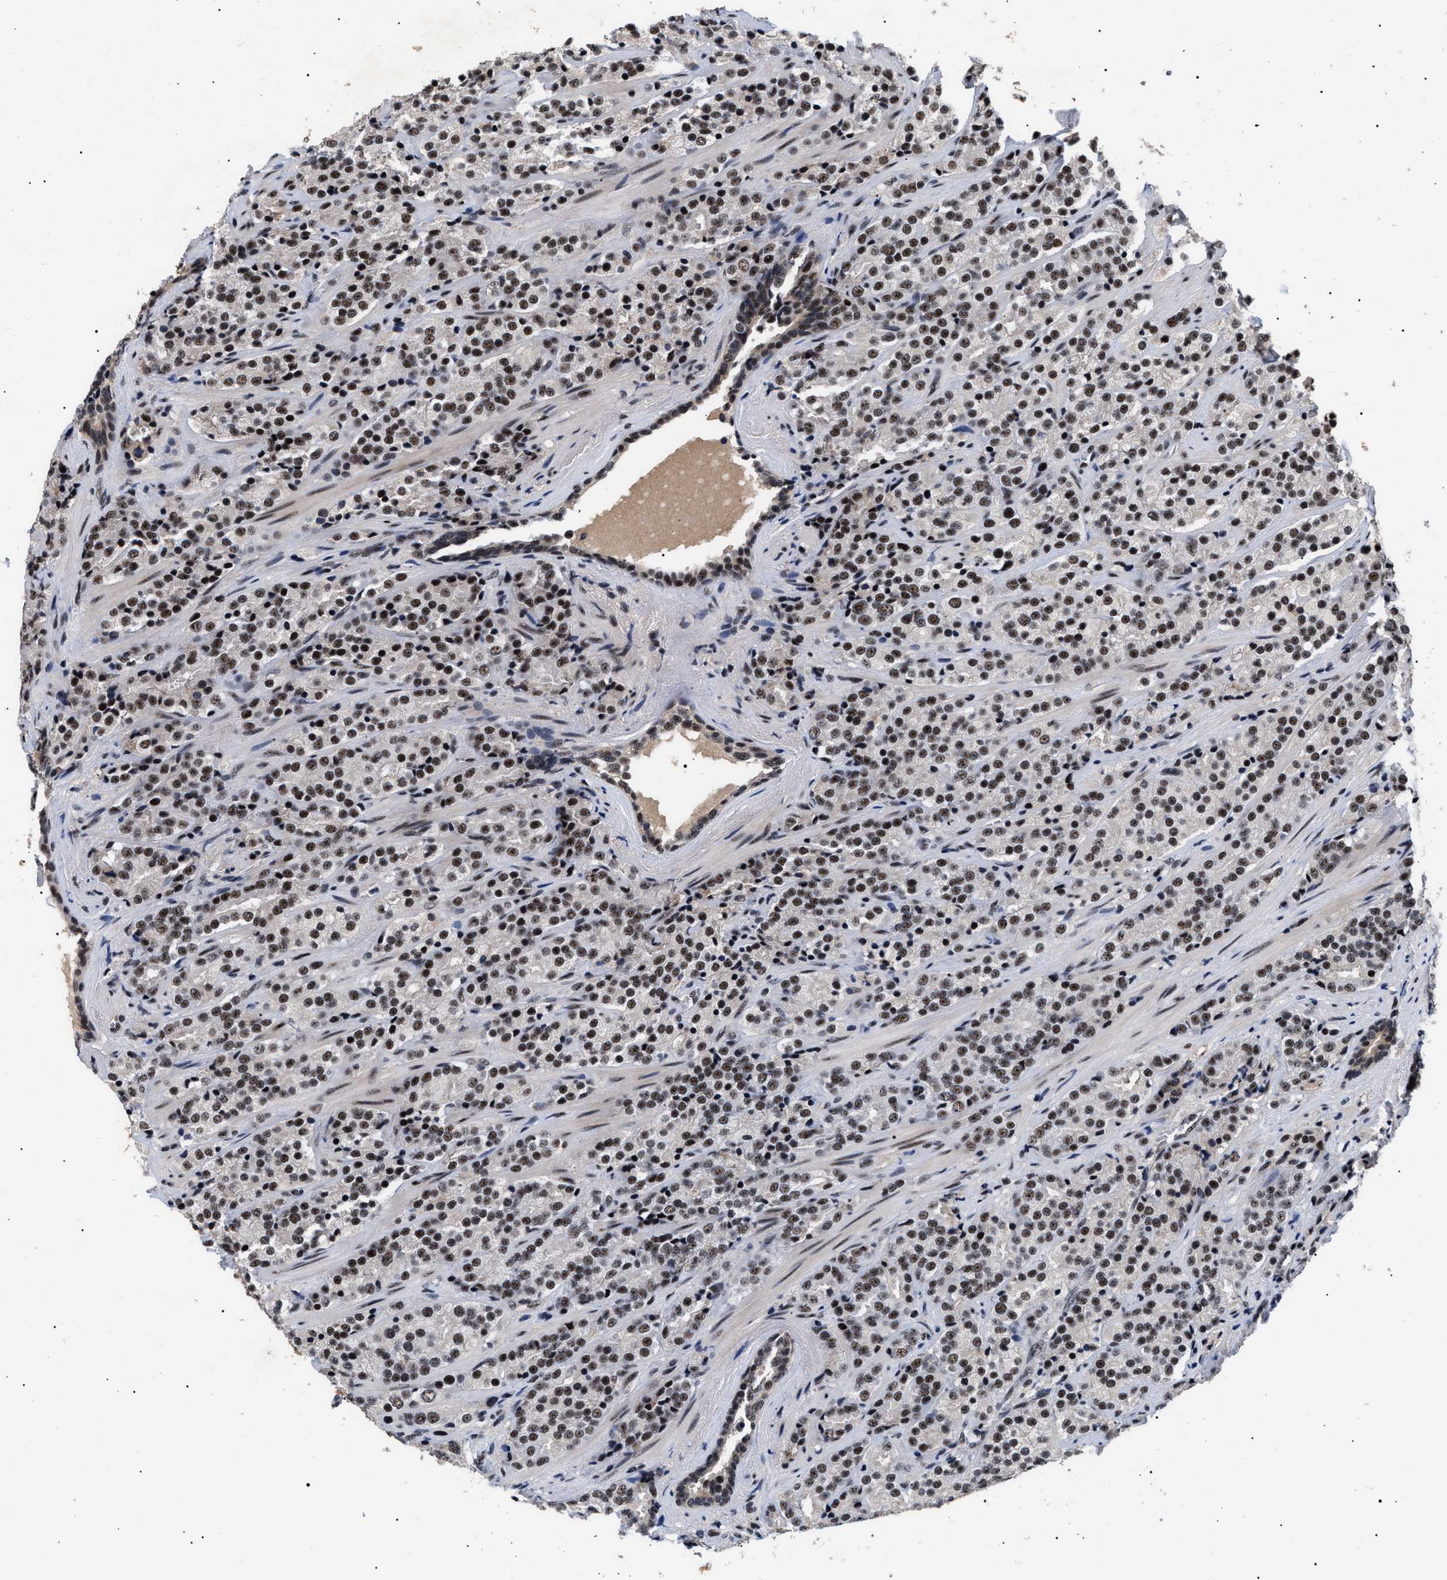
{"staining": {"intensity": "moderate", "quantity": ">75%", "location": "nuclear"}, "tissue": "prostate cancer", "cell_type": "Tumor cells", "image_type": "cancer", "snomed": [{"axis": "morphology", "description": "Adenocarcinoma, High grade"}, {"axis": "topography", "description": "Prostate"}], "caption": "Immunohistochemical staining of prostate cancer (high-grade adenocarcinoma) demonstrates medium levels of moderate nuclear positivity in about >75% of tumor cells.", "gene": "CAAP1", "patient": {"sex": "male", "age": 71}}